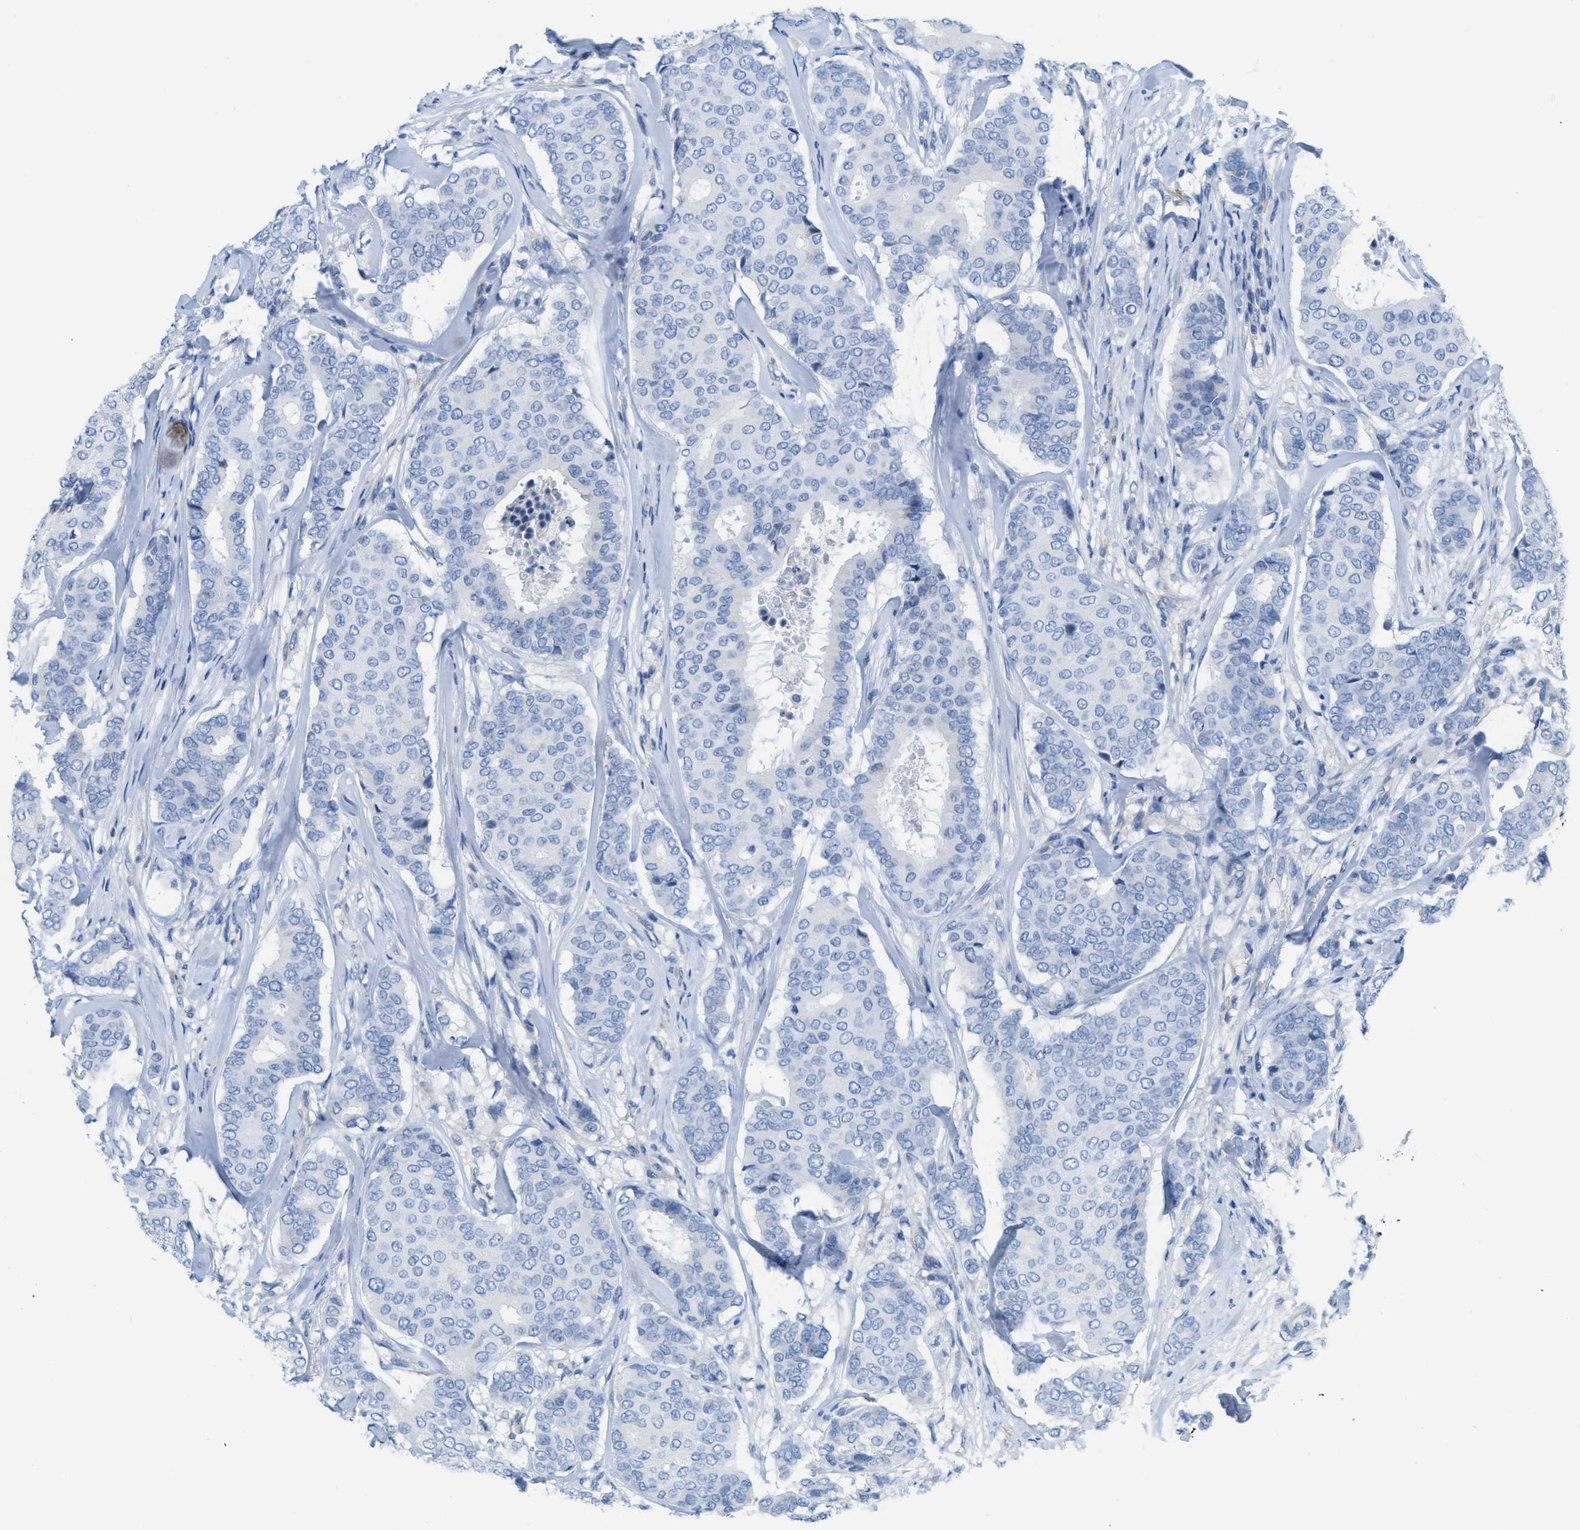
{"staining": {"intensity": "negative", "quantity": "none", "location": "none"}, "tissue": "breast cancer", "cell_type": "Tumor cells", "image_type": "cancer", "snomed": [{"axis": "morphology", "description": "Duct carcinoma"}, {"axis": "topography", "description": "Breast"}], "caption": "Micrograph shows no protein positivity in tumor cells of breast cancer tissue. (Stains: DAB (3,3'-diaminobenzidine) immunohistochemistry with hematoxylin counter stain, Microscopy: brightfield microscopy at high magnification).", "gene": "ASGR1", "patient": {"sex": "female", "age": 75}}